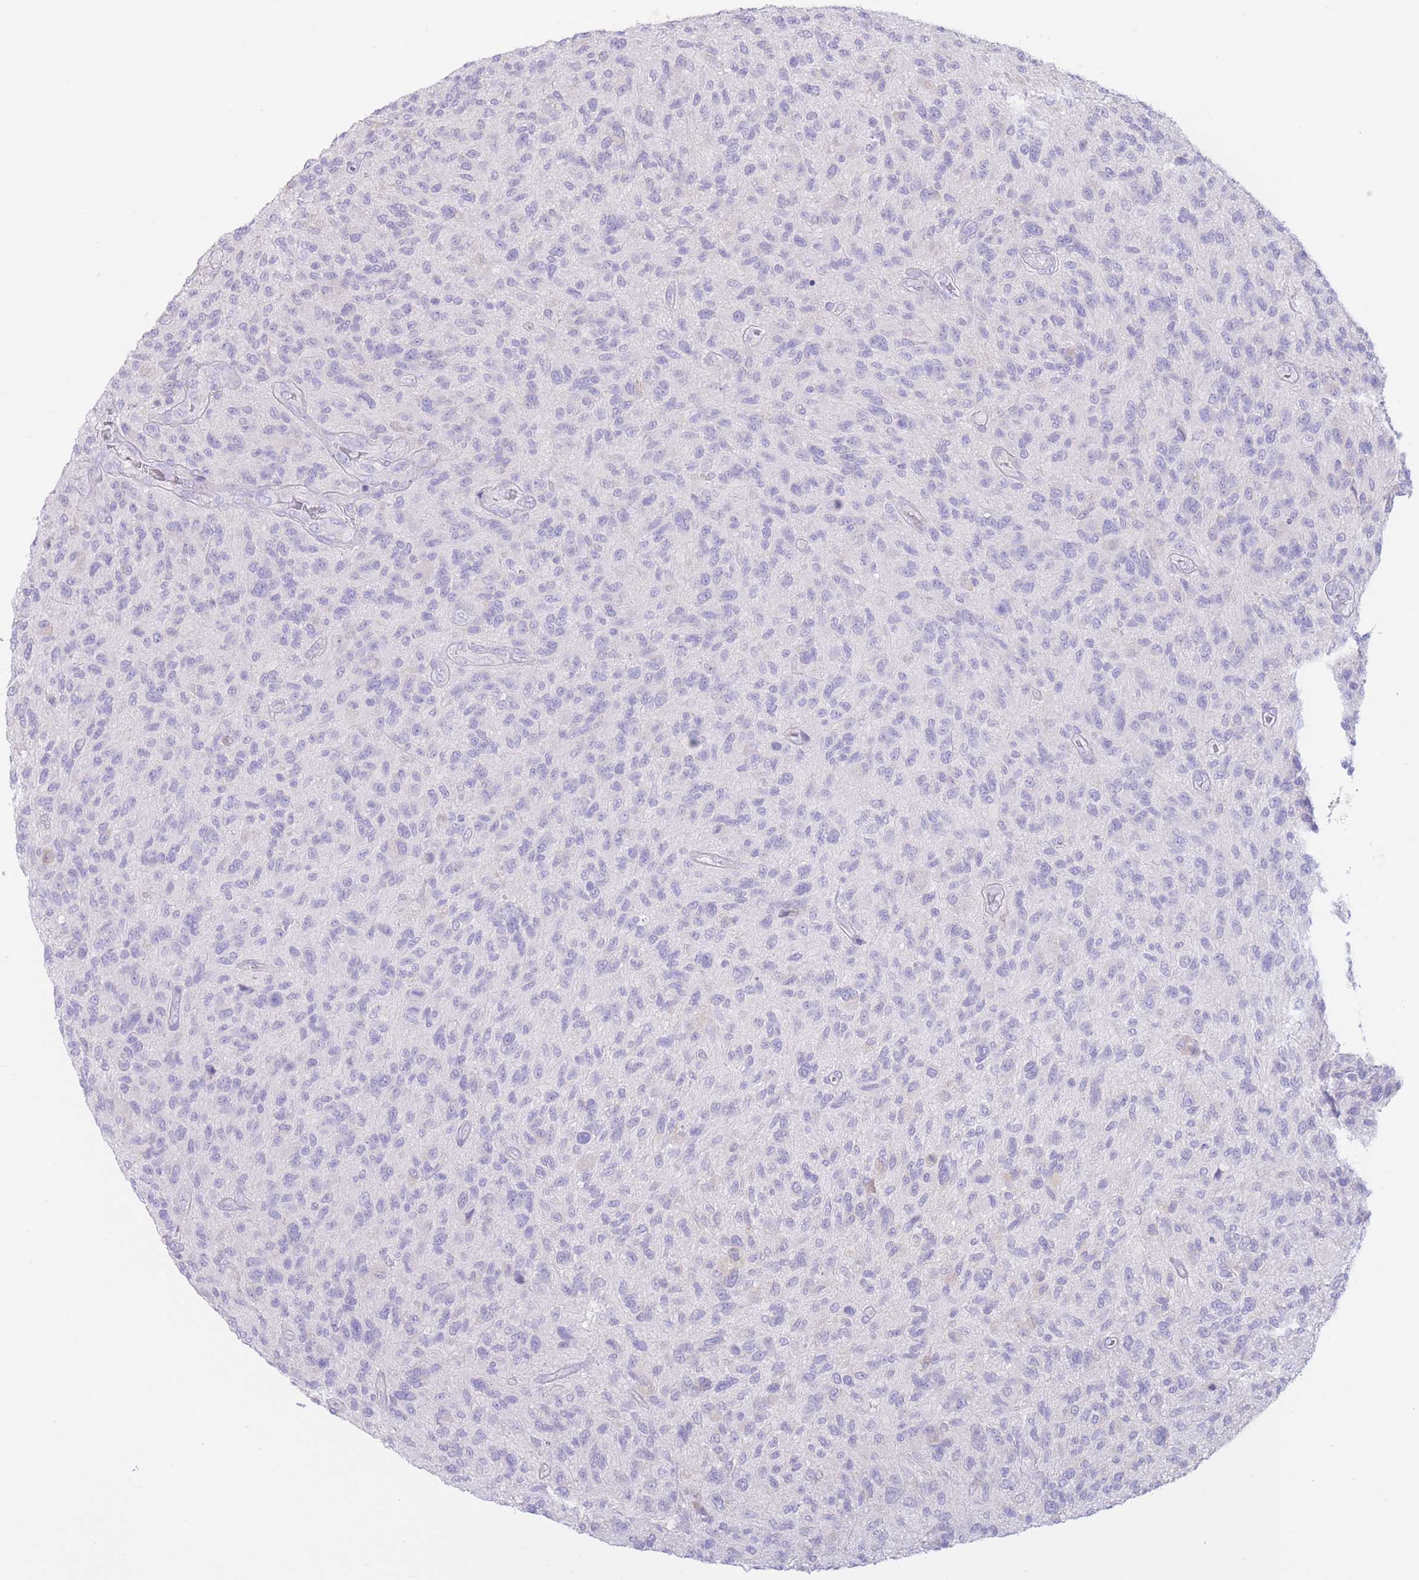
{"staining": {"intensity": "negative", "quantity": "none", "location": "none"}, "tissue": "glioma", "cell_type": "Tumor cells", "image_type": "cancer", "snomed": [{"axis": "morphology", "description": "Glioma, malignant, High grade"}, {"axis": "topography", "description": "Brain"}], "caption": "The immunohistochemistry (IHC) histopathology image has no significant staining in tumor cells of glioma tissue.", "gene": "FAH", "patient": {"sex": "male", "age": 47}}